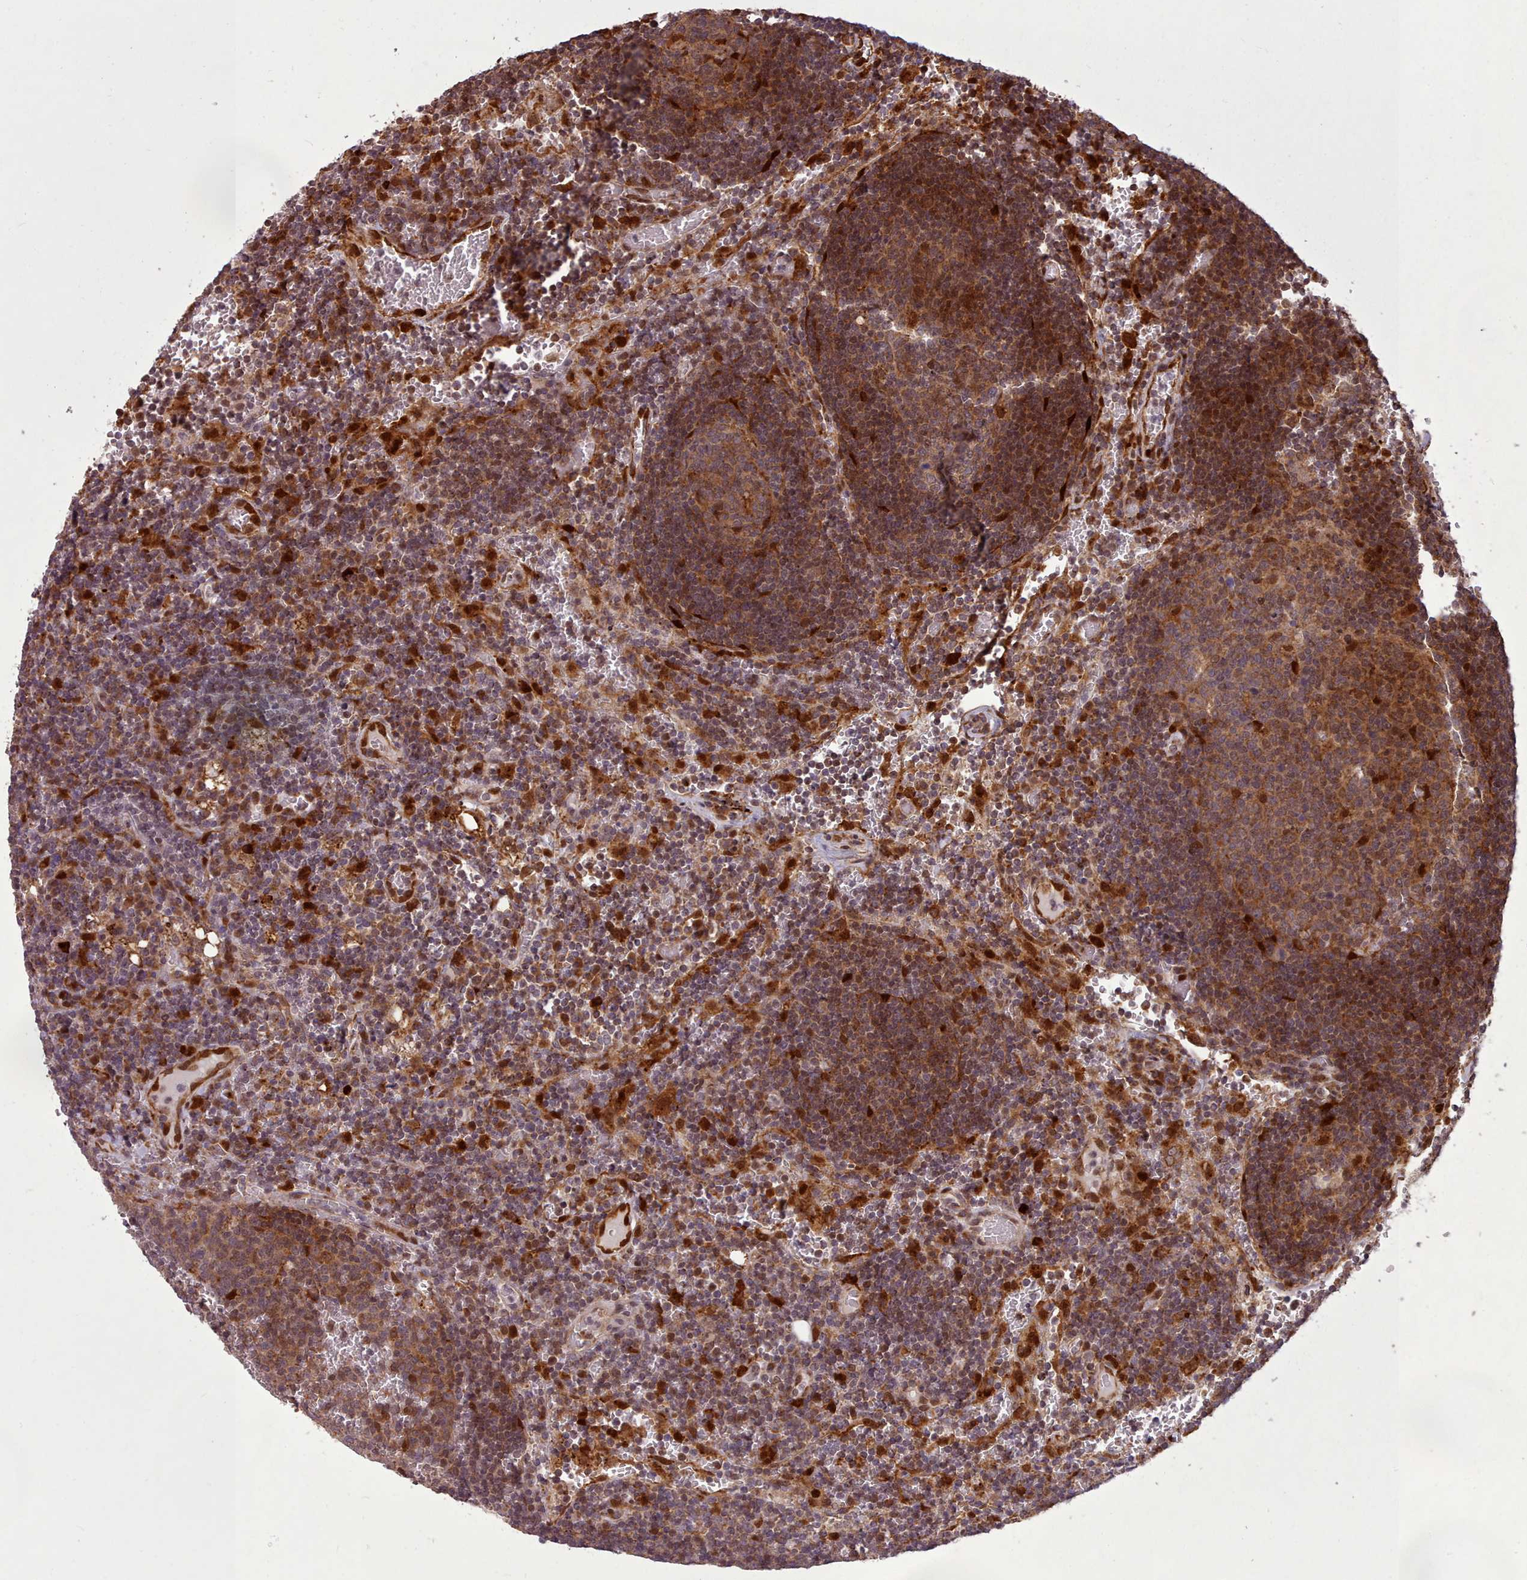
{"staining": {"intensity": "moderate", "quantity": ">75%", "location": "cytoplasmic/membranous"}, "tissue": "lymph node", "cell_type": "Germinal center cells", "image_type": "normal", "snomed": [{"axis": "morphology", "description": "Normal tissue, NOS"}, {"axis": "topography", "description": "Lymph node"}], "caption": "The photomicrograph shows immunohistochemical staining of unremarkable lymph node. There is moderate cytoplasmic/membranous positivity is identified in approximately >75% of germinal center cells.", "gene": "LGALS9B", "patient": {"sex": "female", "age": 73}}